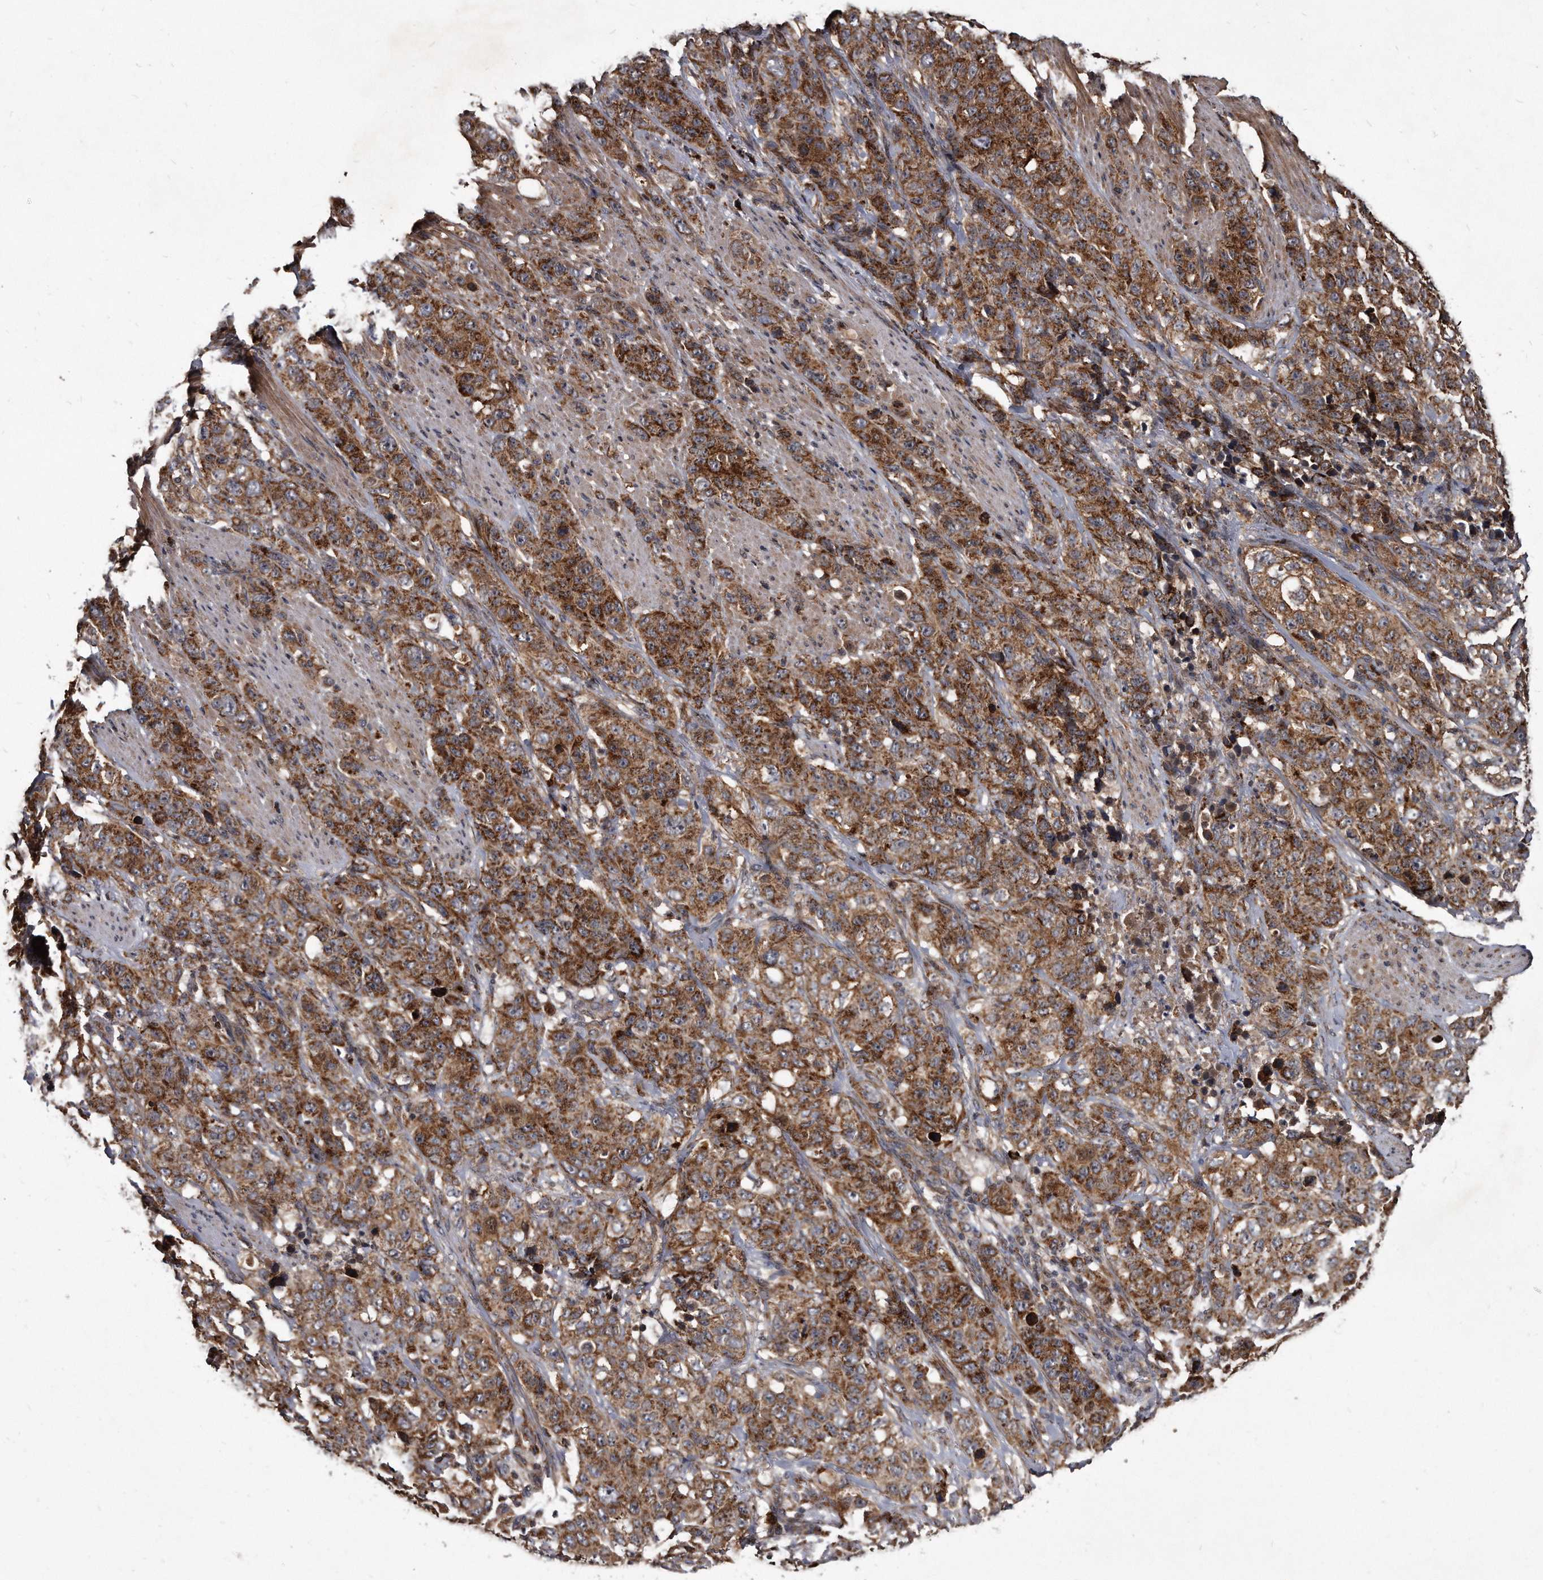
{"staining": {"intensity": "moderate", "quantity": ">75%", "location": "cytoplasmic/membranous"}, "tissue": "stomach cancer", "cell_type": "Tumor cells", "image_type": "cancer", "snomed": [{"axis": "morphology", "description": "Adenocarcinoma, NOS"}, {"axis": "topography", "description": "Stomach"}], "caption": "IHC staining of adenocarcinoma (stomach), which displays medium levels of moderate cytoplasmic/membranous positivity in about >75% of tumor cells indicating moderate cytoplasmic/membranous protein staining. The staining was performed using DAB (brown) for protein detection and nuclei were counterstained in hematoxylin (blue).", "gene": "FAM136A", "patient": {"sex": "male", "age": 48}}